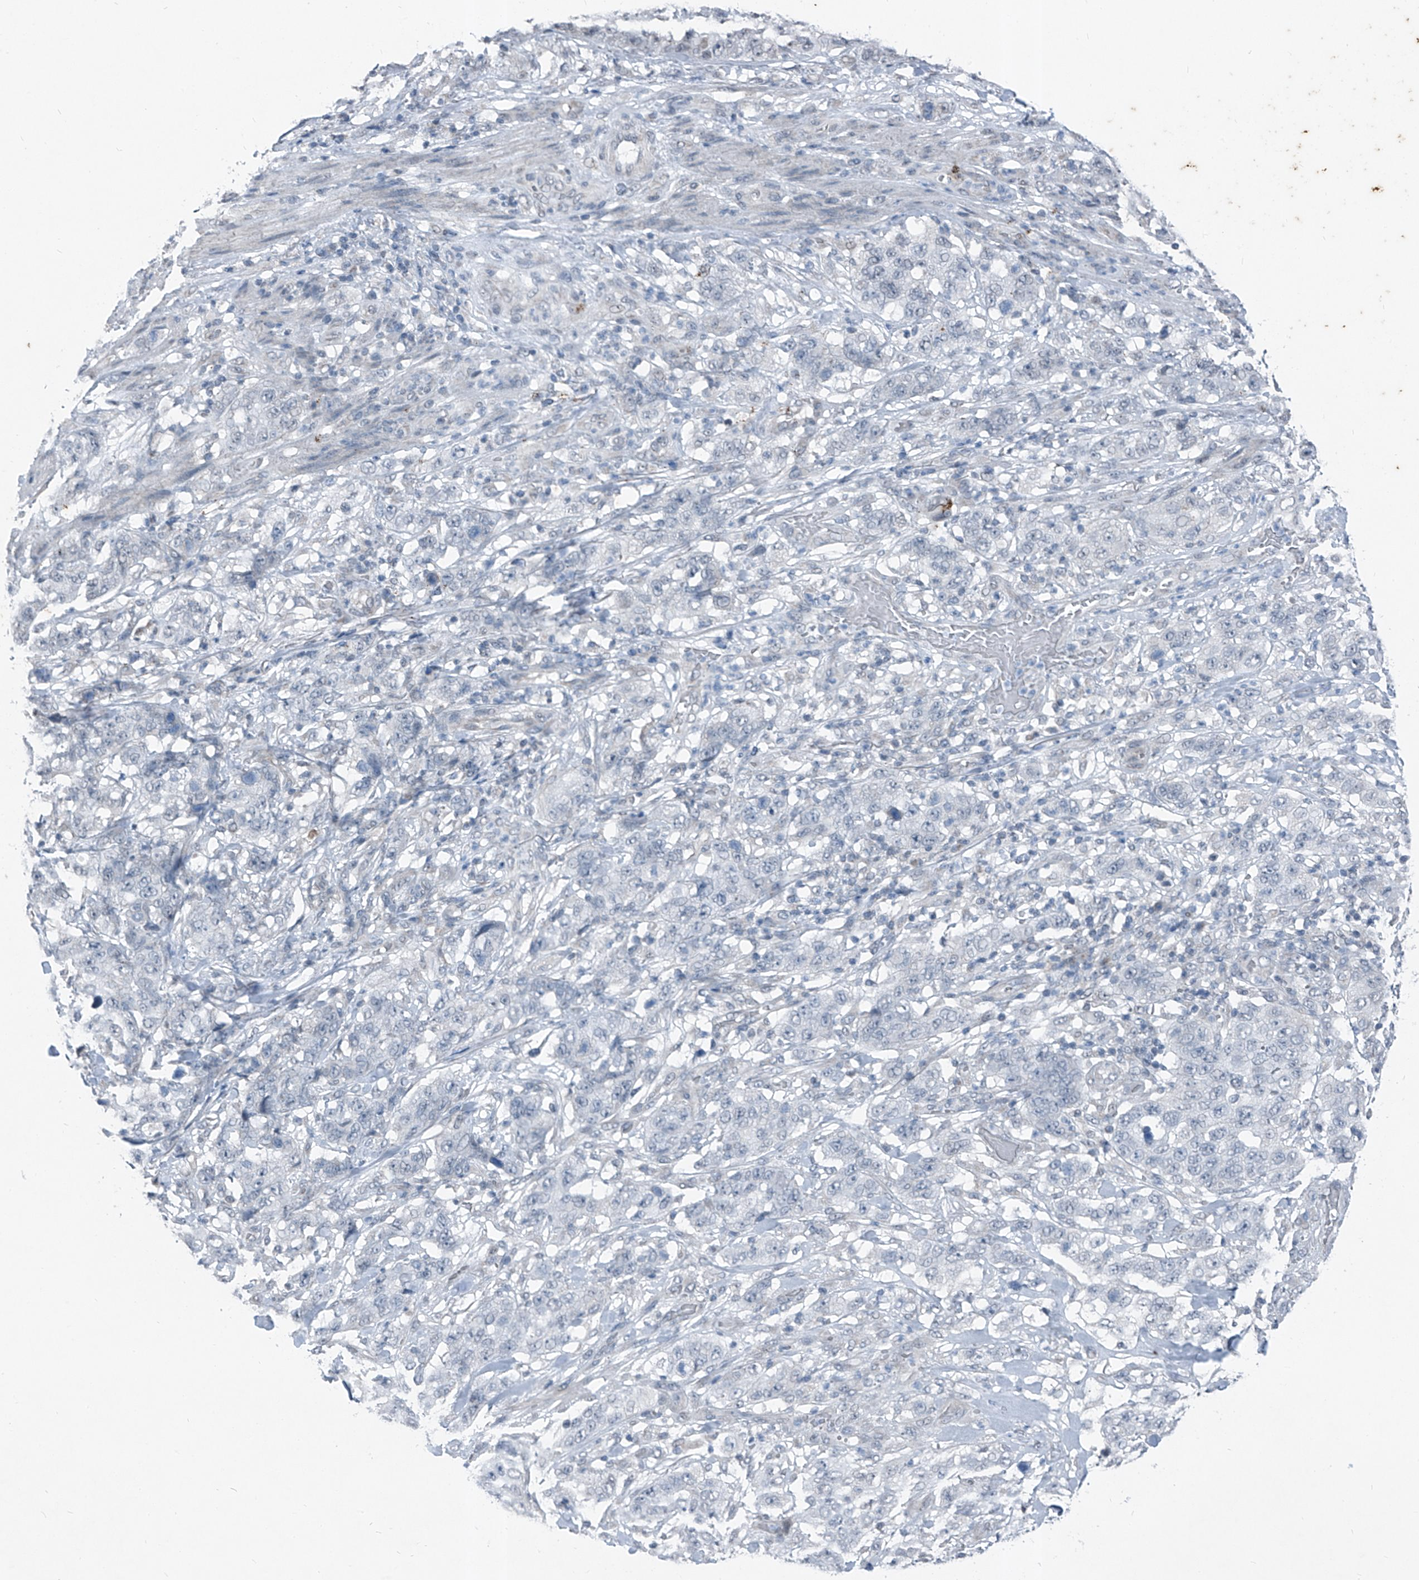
{"staining": {"intensity": "negative", "quantity": "none", "location": "none"}, "tissue": "stomach cancer", "cell_type": "Tumor cells", "image_type": "cancer", "snomed": [{"axis": "morphology", "description": "Adenocarcinoma, NOS"}, {"axis": "topography", "description": "Stomach"}], "caption": "Immunohistochemical staining of stomach cancer demonstrates no significant staining in tumor cells.", "gene": "DYRK1B", "patient": {"sex": "male", "age": 48}}